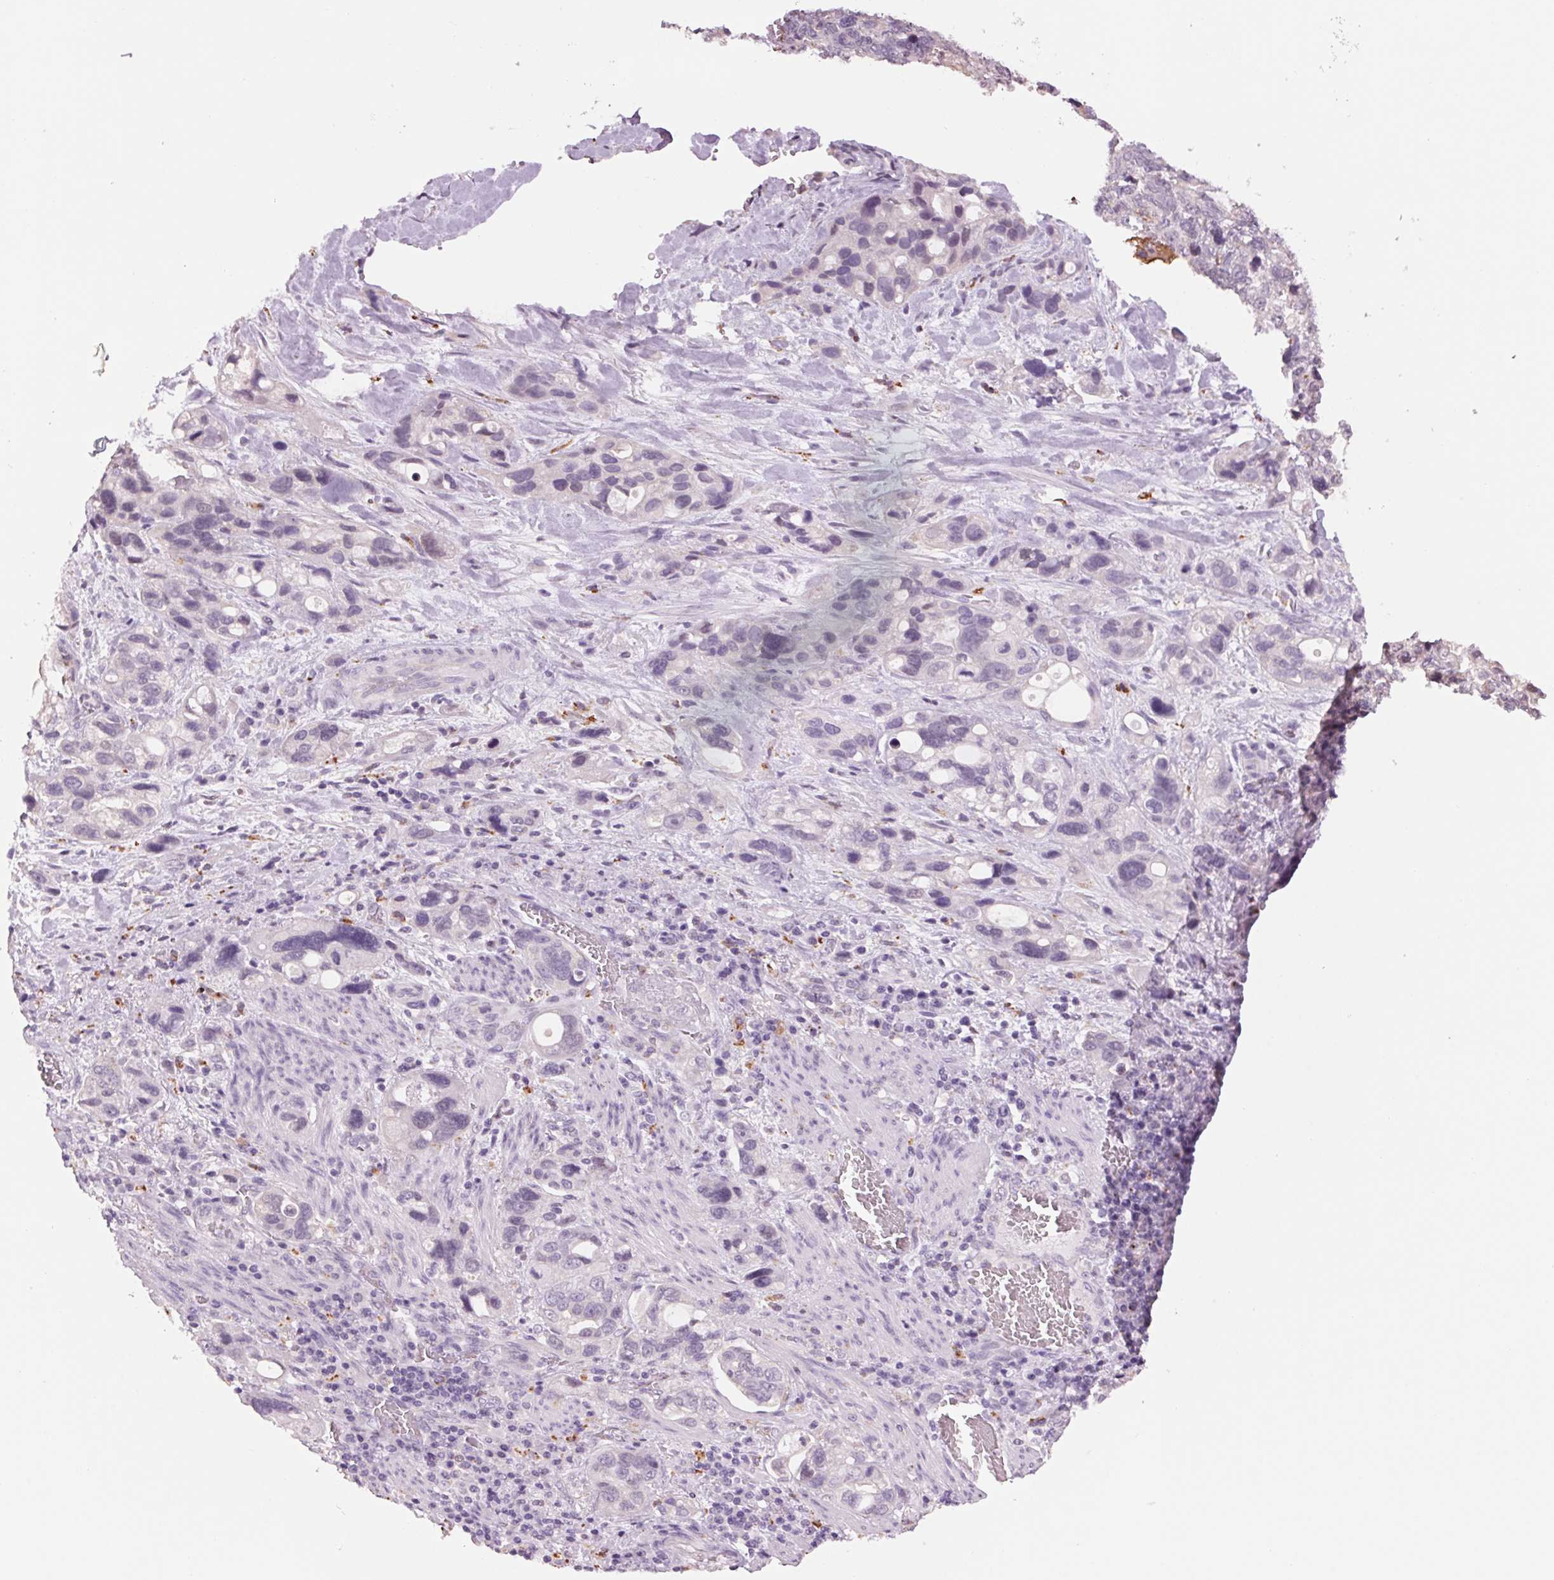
{"staining": {"intensity": "negative", "quantity": "none", "location": "none"}, "tissue": "stomach cancer", "cell_type": "Tumor cells", "image_type": "cancer", "snomed": [{"axis": "morphology", "description": "Adenocarcinoma, NOS"}, {"axis": "topography", "description": "Stomach, upper"}], "caption": "High power microscopy photomicrograph of an IHC histopathology image of stomach adenocarcinoma, revealing no significant staining in tumor cells. The staining is performed using DAB (3,3'-diaminobenzidine) brown chromogen with nuclei counter-stained in using hematoxylin.", "gene": "MPO", "patient": {"sex": "female", "age": 81}}